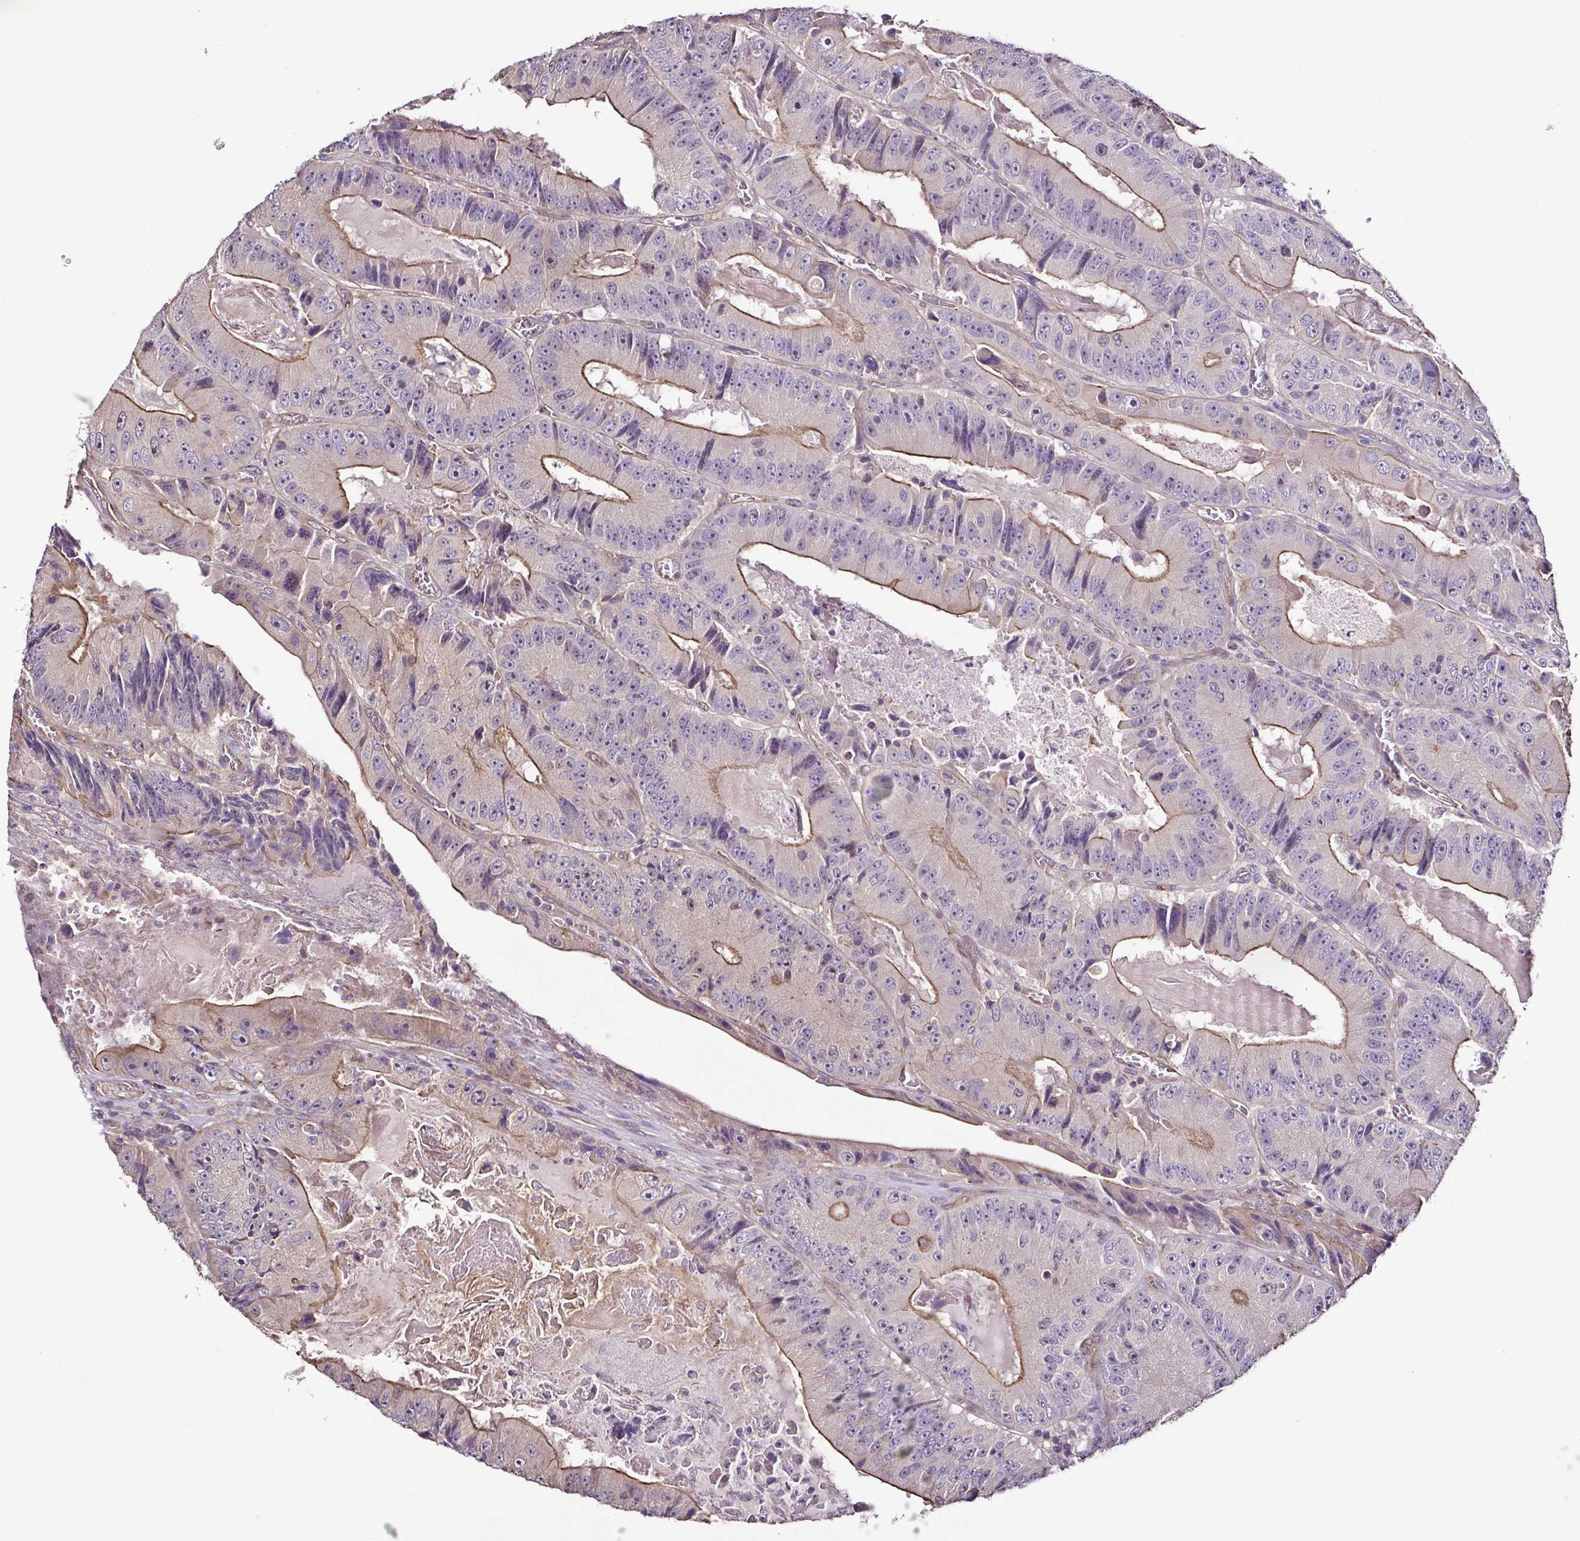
{"staining": {"intensity": "moderate", "quantity": "25%-75%", "location": "cytoplasmic/membranous"}, "tissue": "colorectal cancer", "cell_type": "Tumor cells", "image_type": "cancer", "snomed": [{"axis": "morphology", "description": "Adenocarcinoma, NOS"}, {"axis": "topography", "description": "Colon"}], "caption": "Immunohistochemistry staining of colorectal adenocarcinoma, which demonstrates medium levels of moderate cytoplasmic/membranous staining in approximately 25%-75% of tumor cells indicating moderate cytoplasmic/membranous protein staining. The staining was performed using DAB (brown) for protein detection and nuclei were counterstained in hematoxylin (blue).", "gene": "LMOD2", "patient": {"sex": "female", "age": 86}}